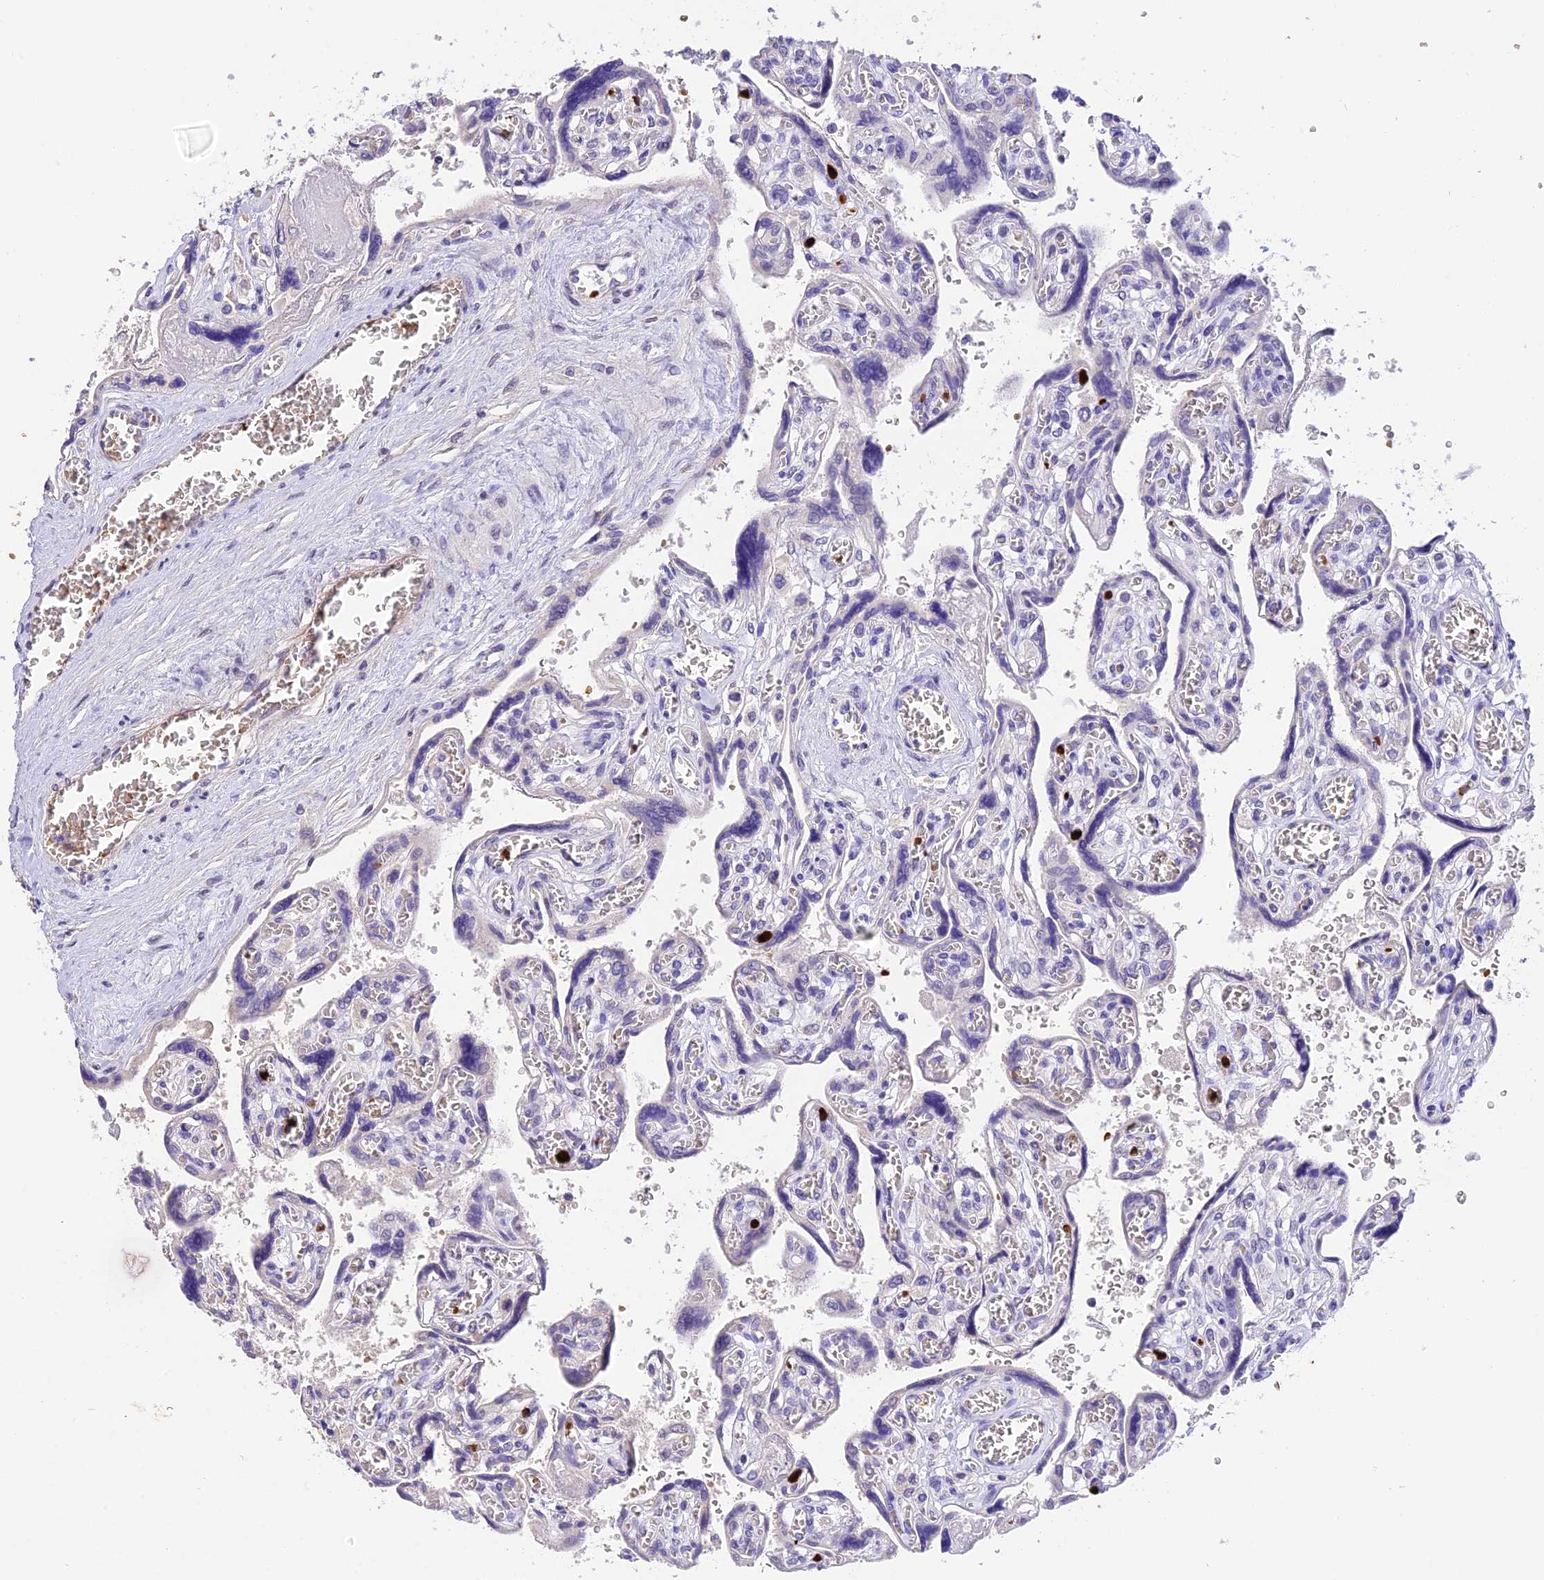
{"staining": {"intensity": "negative", "quantity": "none", "location": "none"}, "tissue": "placenta", "cell_type": "Decidual cells", "image_type": "normal", "snomed": [{"axis": "morphology", "description": "Normal tissue, NOS"}, {"axis": "topography", "description": "Placenta"}], "caption": "The photomicrograph displays no staining of decidual cells in unremarkable placenta.", "gene": "AHSP", "patient": {"sex": "female", "age": 39}}